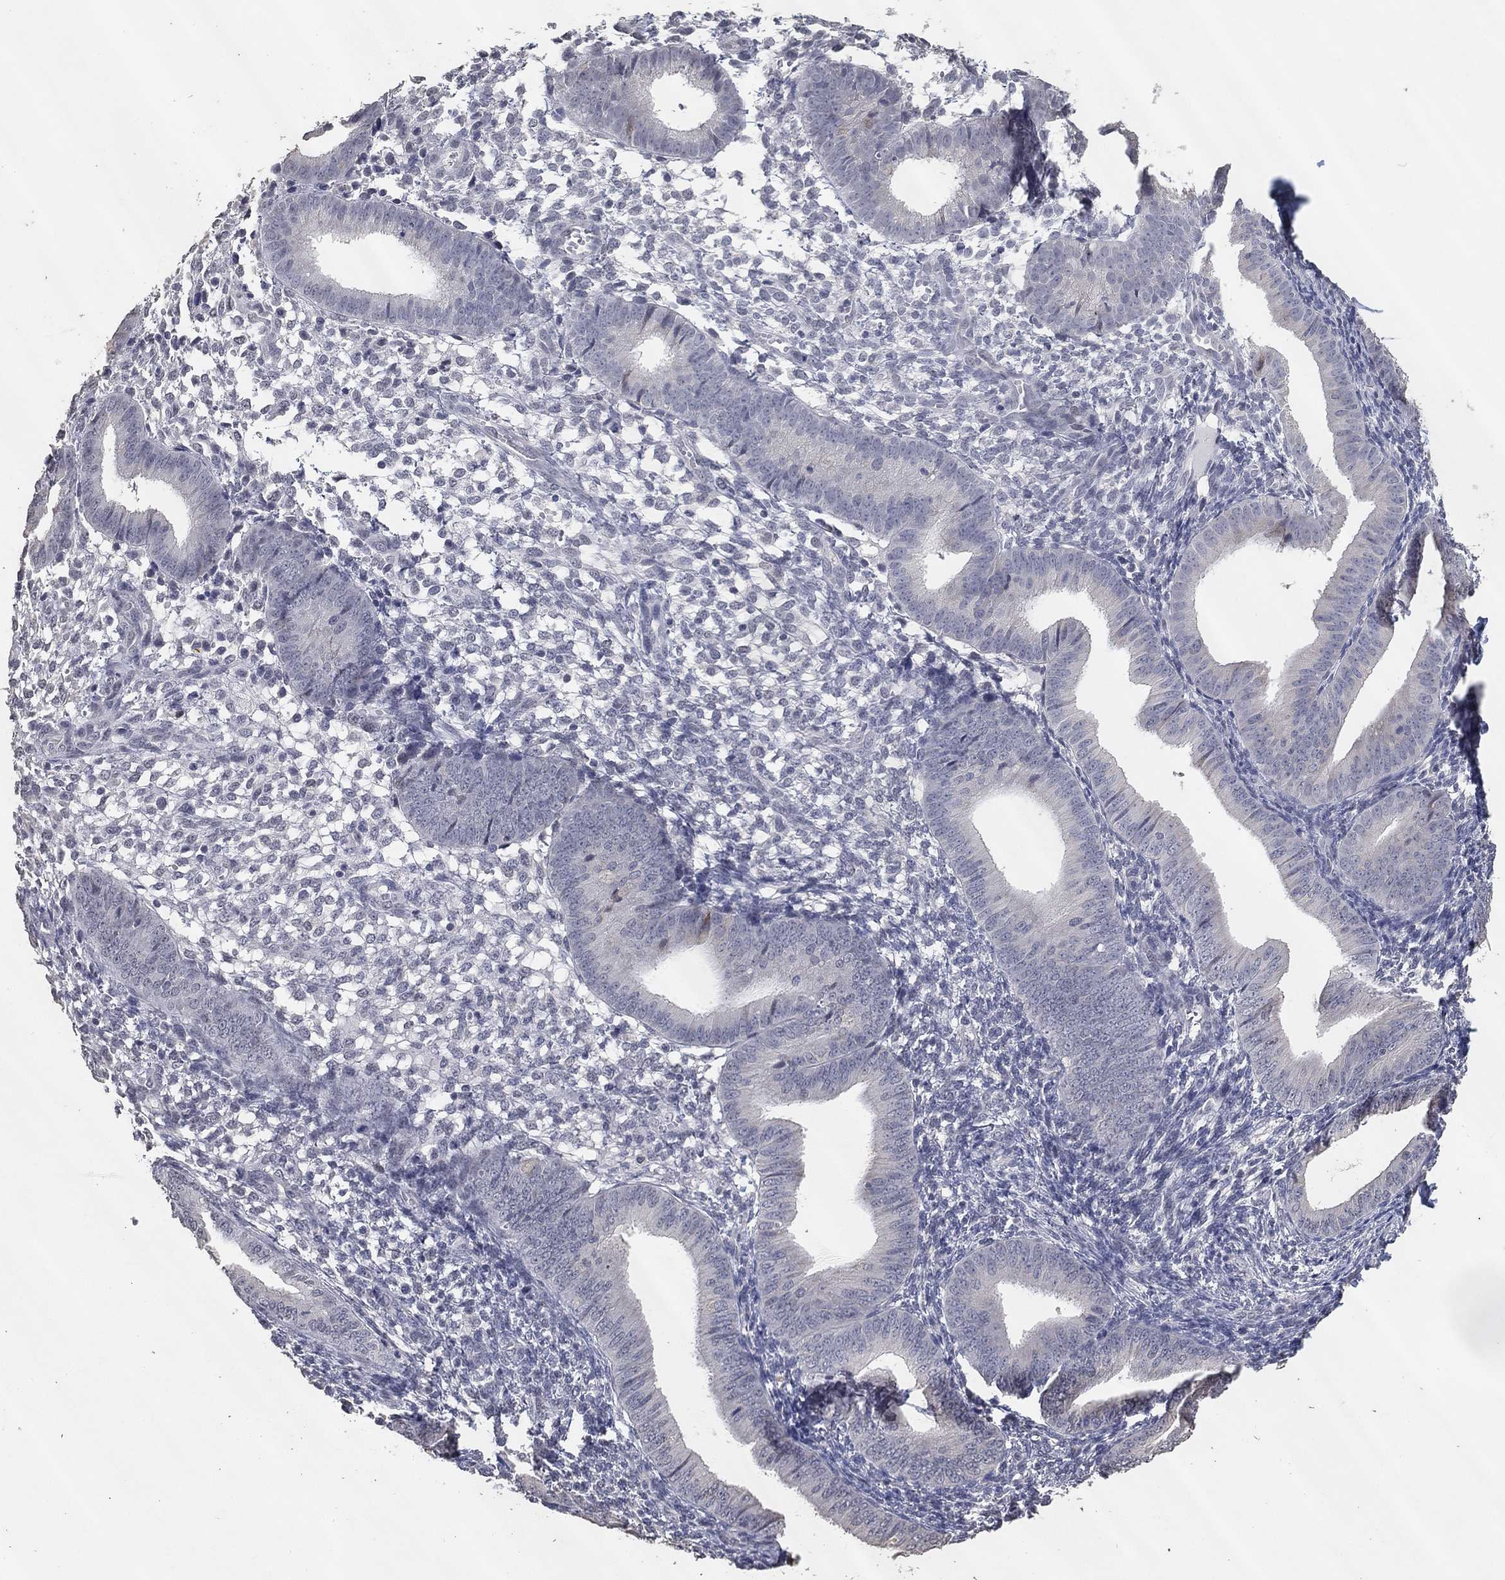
{"staining": {"intensity": "negative", "quantity": "none", "location": "none"}, "tissue": "endometrium", "cell_type": "Cells in endometrial stroma", "image_type": "normal", "snomed": [{"axis": "morphology", "description": "Normal tissue, NOS"}, {"axis": "topography", "description": "Endometrium"}], "caption": "A high-resolution photomicrograph shows immunohistochemistry staining of benign endometrium, which exhibits no significant staining in cells in endometrial stroma.", "gene": "DSG1", "patient": {"sex": "female", "age": 39}}